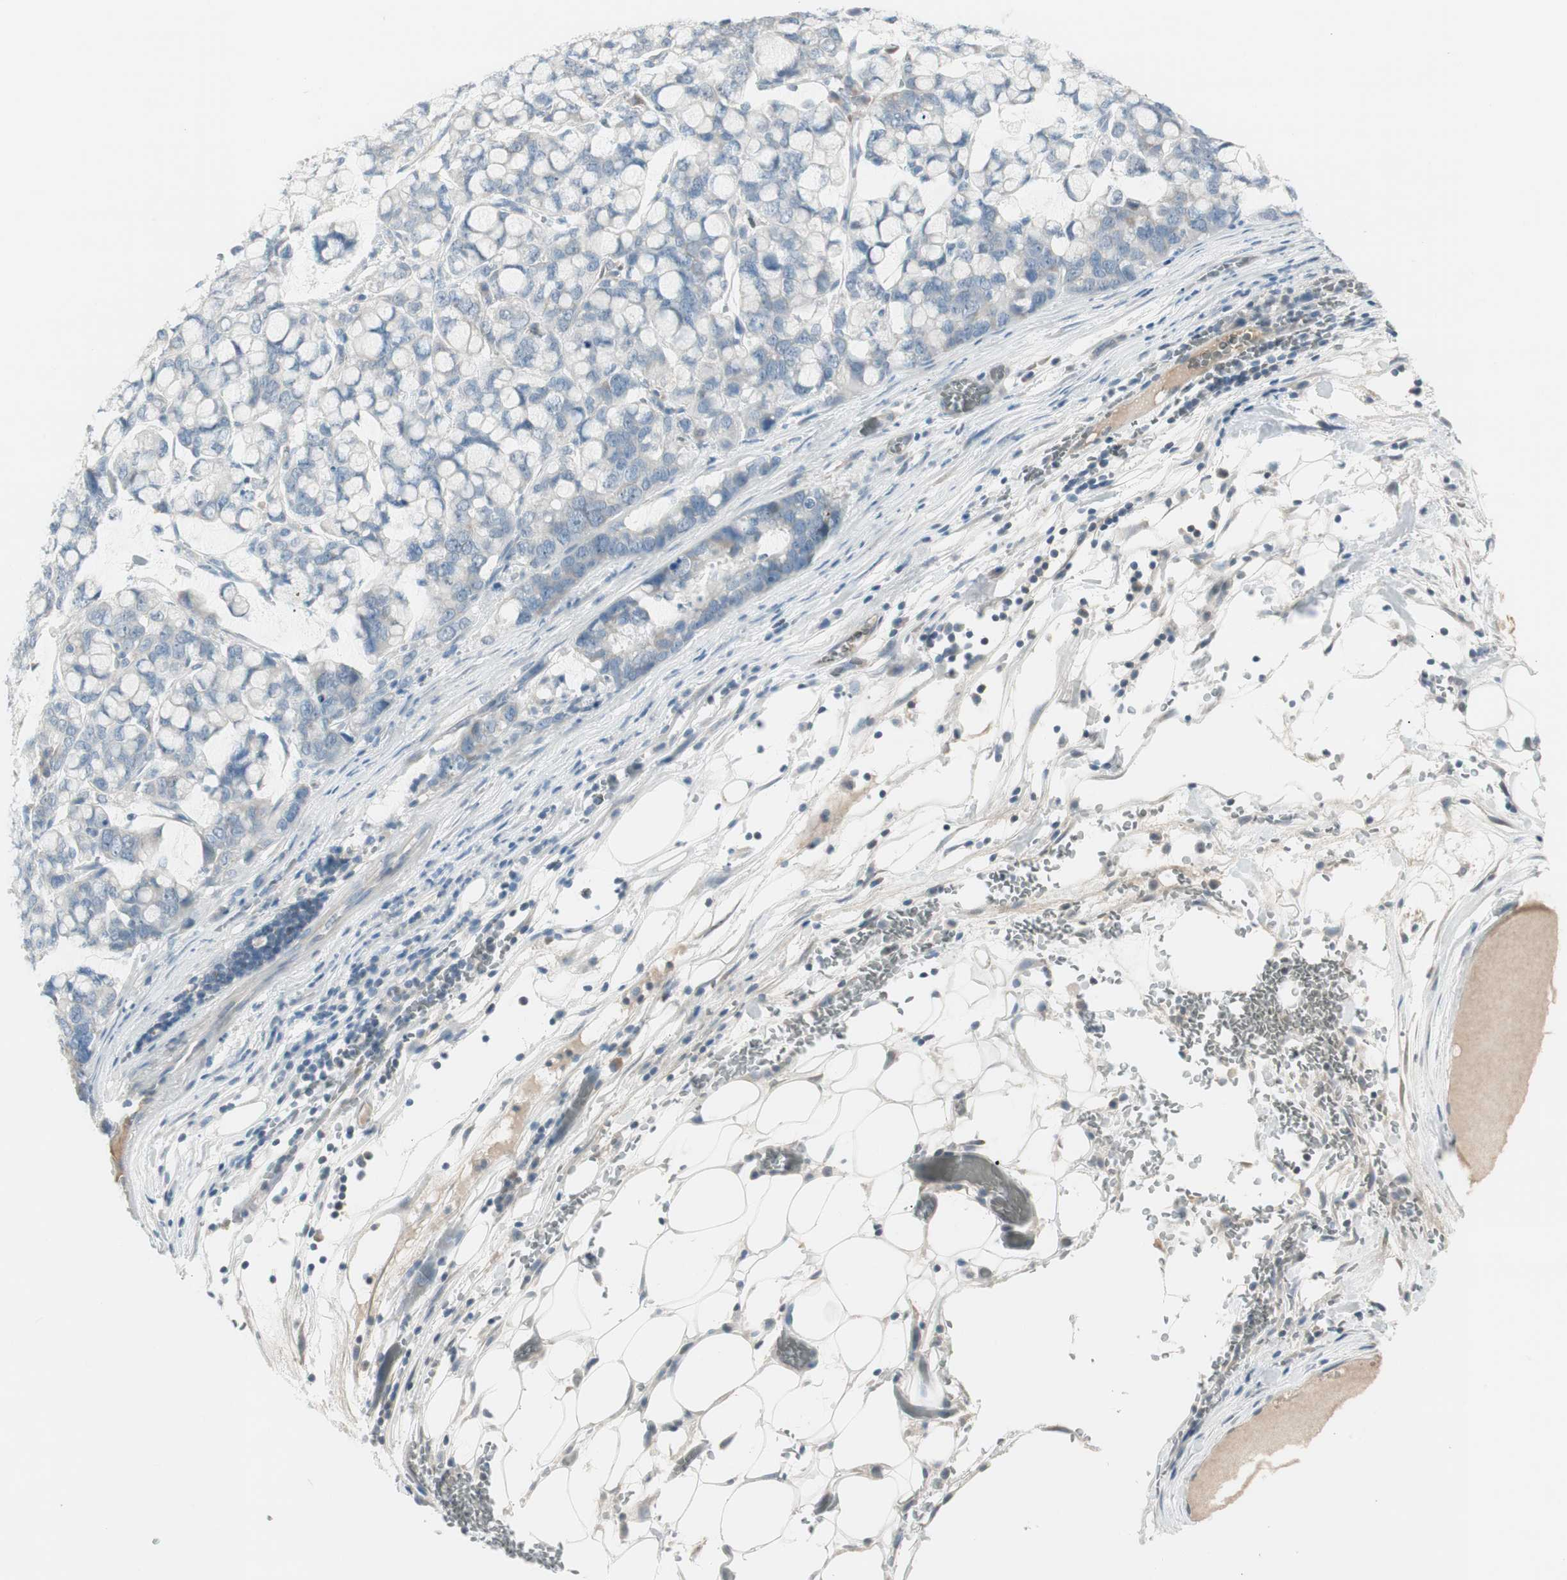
{"staining": {"intensity": "negative", "quantity": "none", "location": "none"}, "tissue": "stomach cancer", "cell_type": "Tumor cells", "image_type": "cancer", "snomed": [{"axis": "morphology", "description": "Adenocarcinoma, NOS"}, {"axis": "topography", "description": "Stomach, lower"}], "caption": "An IHC image of stomach cancer is shown. There is no staining in tumor cells of stomach cancer. (Immunohistochemistry, brightfield microscopy, high magnification).", "gene": "EVA1A", "patient": {"sex": "male", "age": 84}}